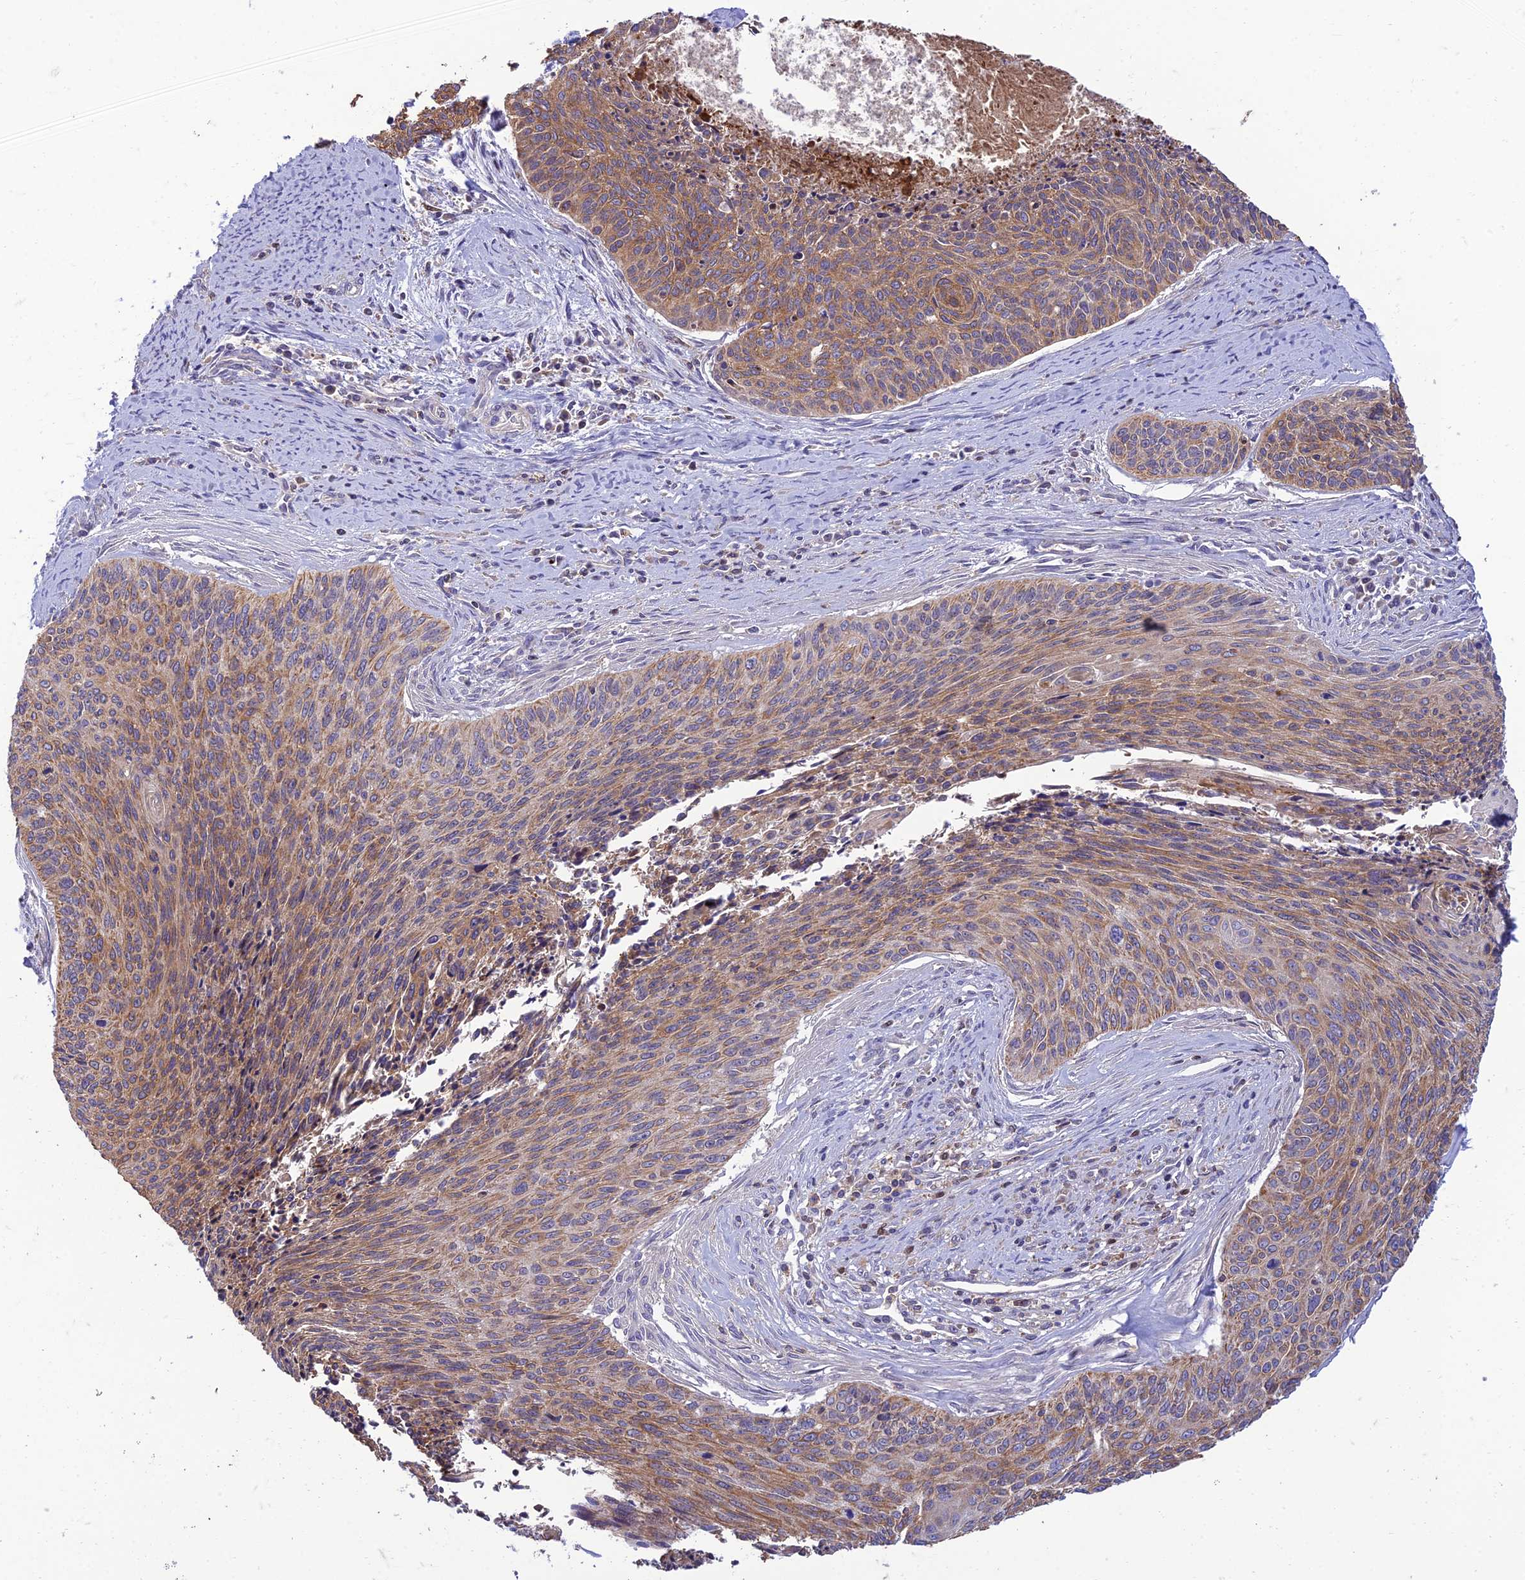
{"staining": {"intensity": "moderate", "quantity": ">75%", "location": "cytoplasmic/membranous"}, "tissue": "cervical cancer", "cell_type": "Tumor cells", "image_type": "cancer", "snomed": [{"axis": "morphology", "description": "Squamous cell carcinoma, NOS"}, {"axis": "topography", "description": "Cervix"}], "caption": "Immunohistochemistry (IHC) staining of cervical cancer, which demonstrates medium levels of moderate cytoplasmic/membranous positivity in approximately >75% of tumor cells indicating moderate cytoplasmic/membranous protein staining. The staining was performed using DAB (brown) for protein detection and nuclei were counterstained in hematoxylin (blue).", "gene": "IRAK3", "patient": {"sex": "female", "age": 55}}